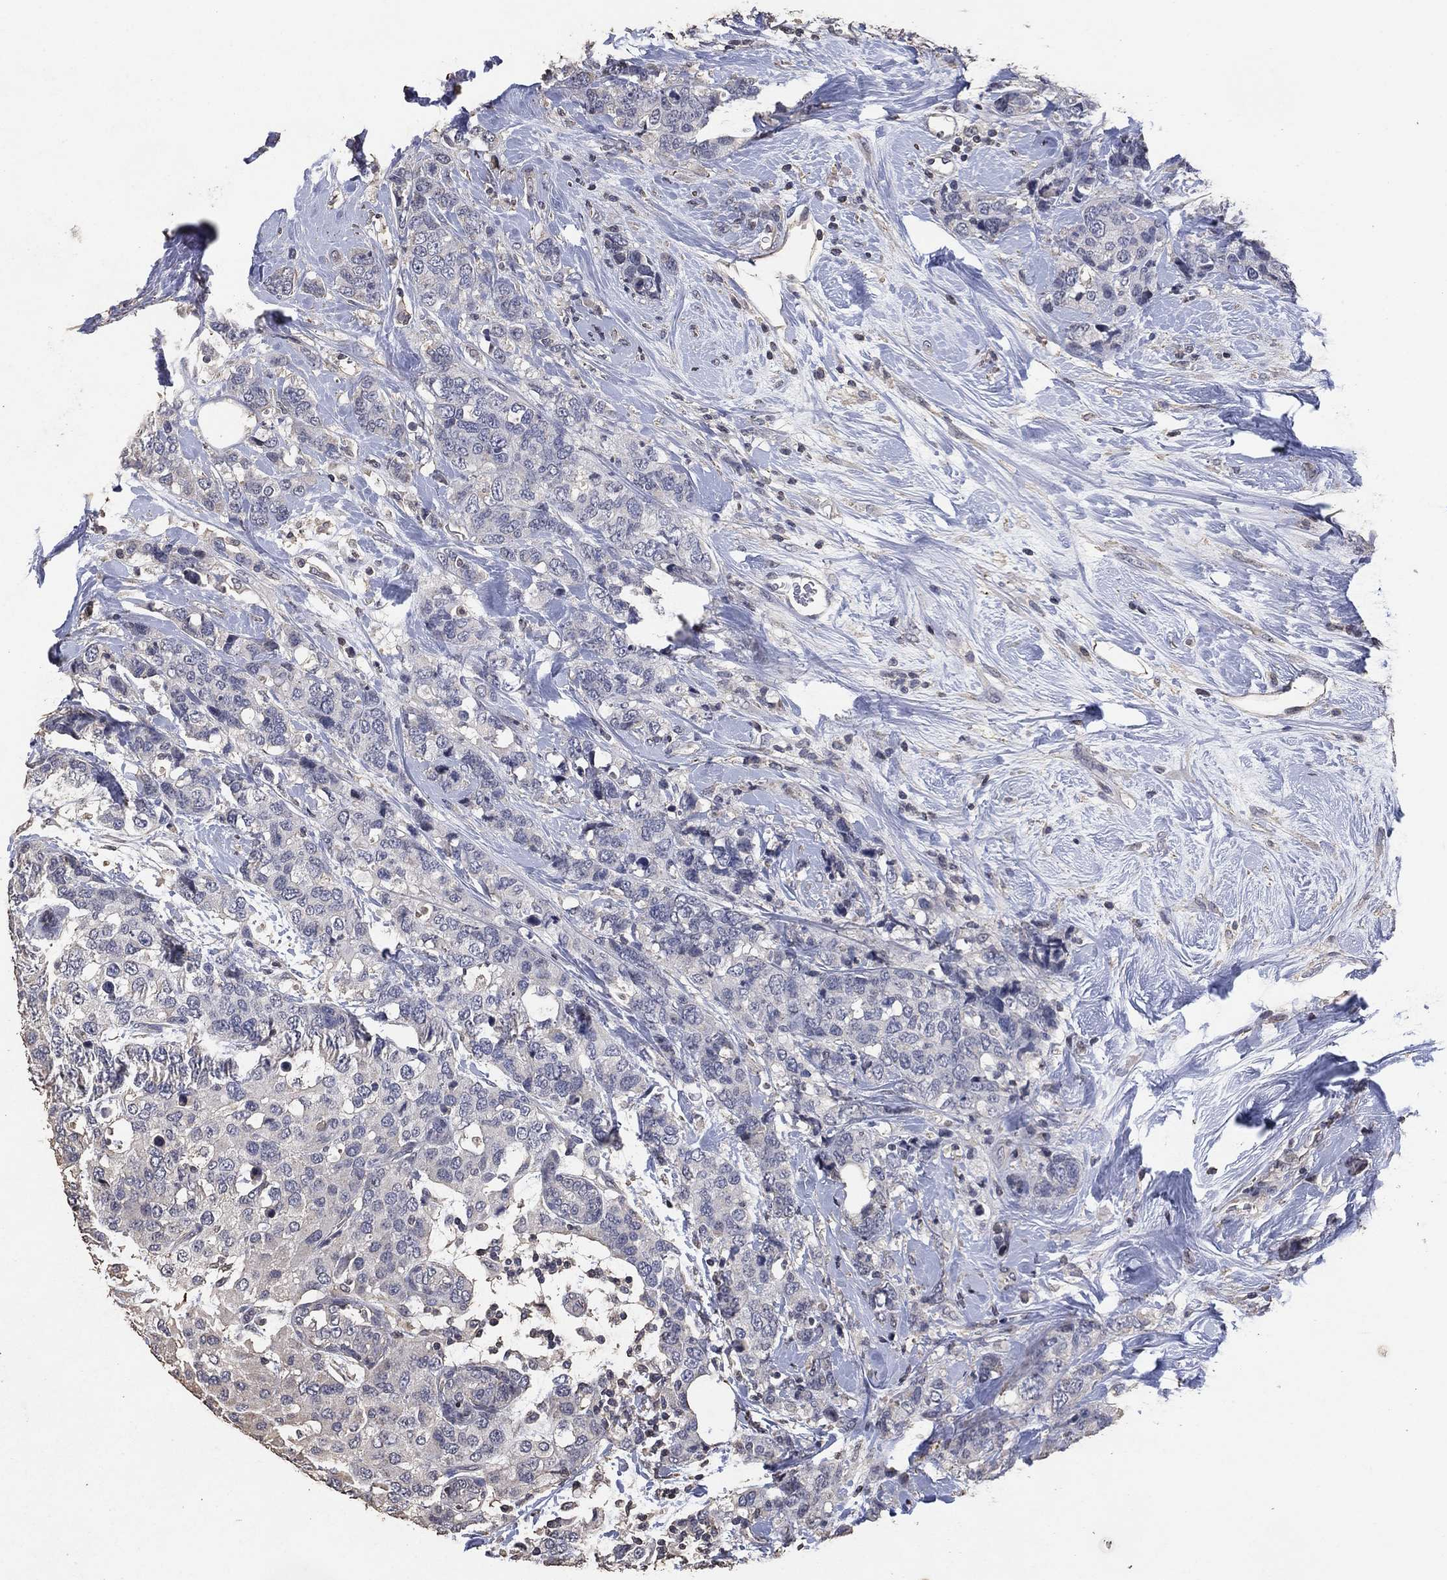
{"staining": {"intensity": "negative", "quantity": "none", "location": "none"}, "tissue": "breast cancer", "cell_type": "Tumor cells", "image_type": "cancer", "snomed": [{"axis": "morphology", "description": "Lobular carcinoma"}, {"axis": "topography", "description": "Breast"}], "caption": "Breast cancer (lobular carcinoma) stained for a protein using immunohistochemistry (IHC) reveals no positivity tumor cells.", "gene": "ADPRHL1", "patient": {"sex": "female", "age": 59}}